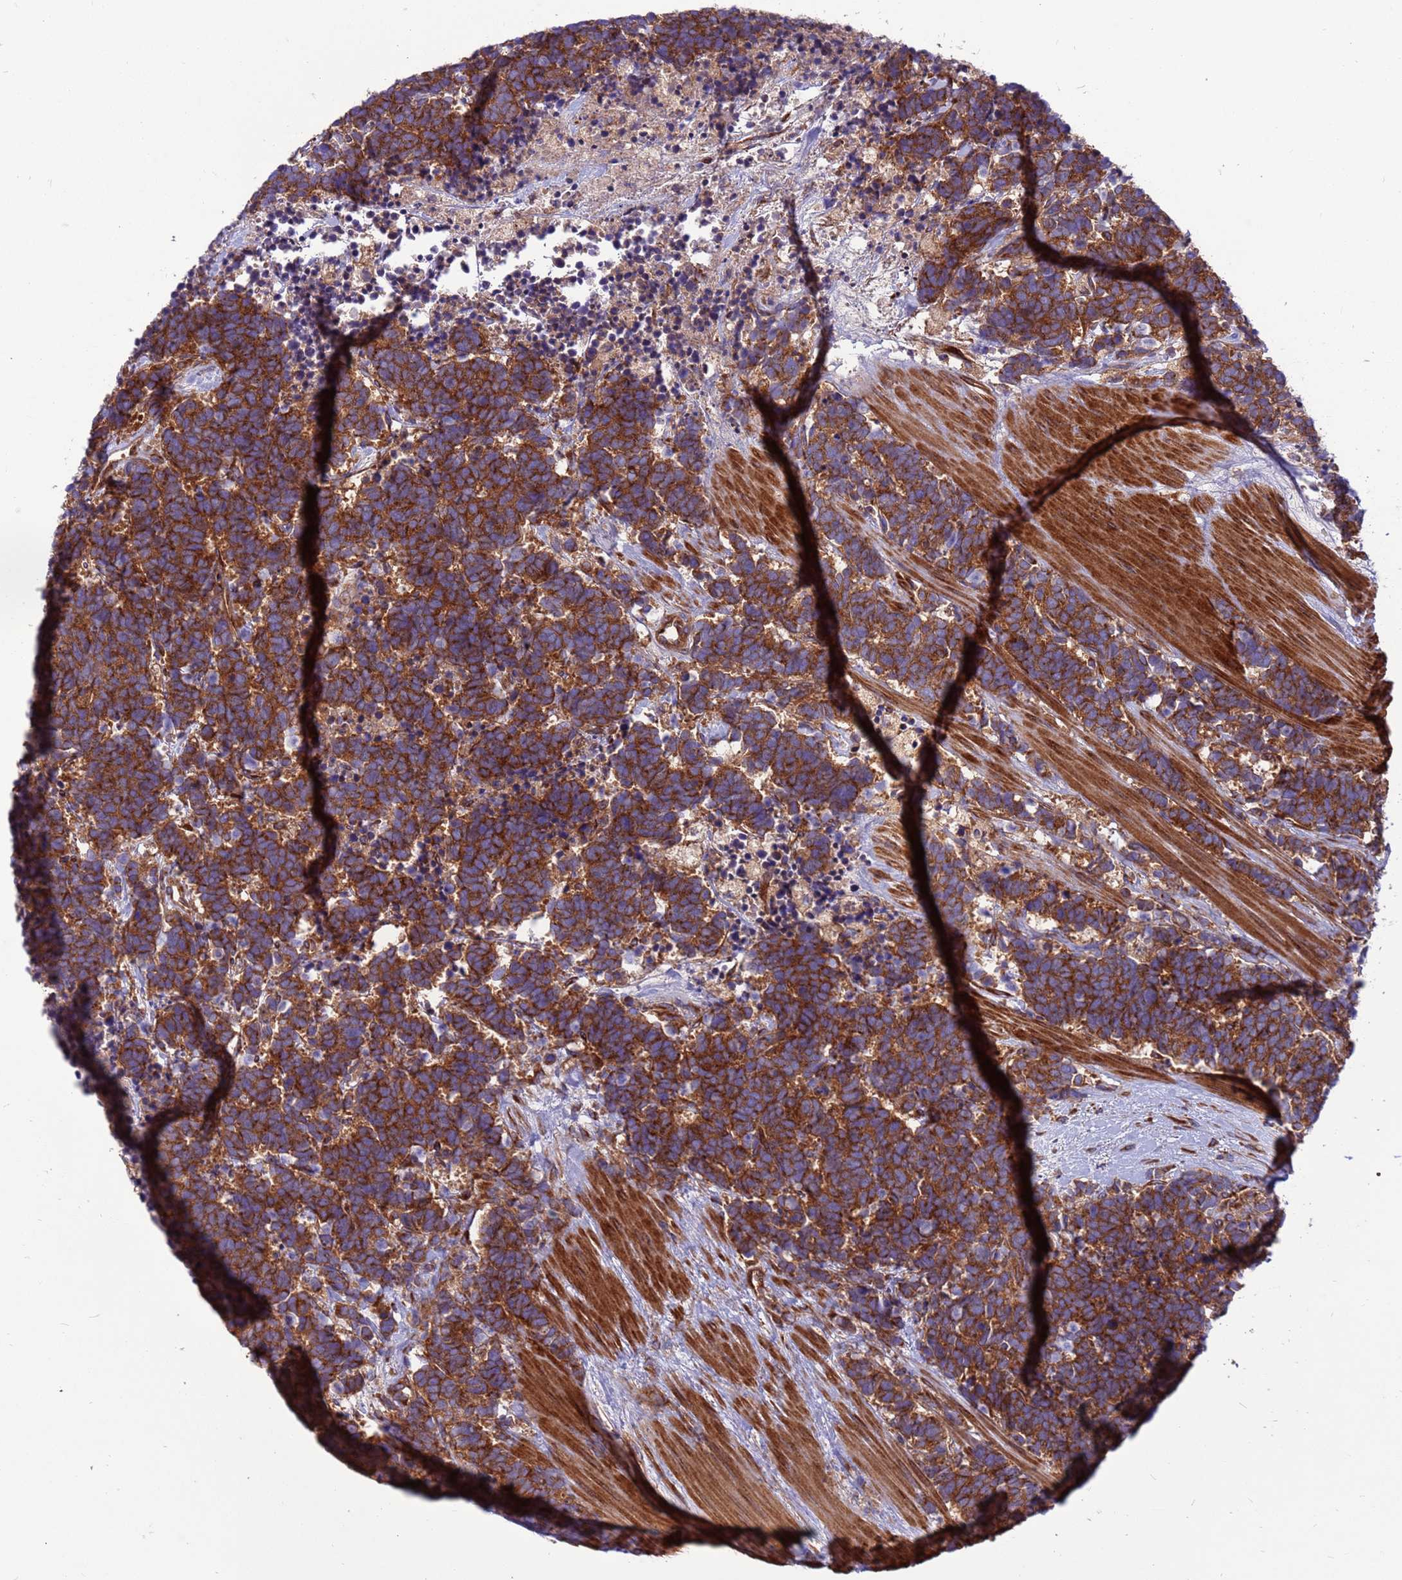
{"staining": {"intensity": "strong", "quantity": ">75%", "location": "cytoplasmic/membranous"}, "tissue": "carcinoid", "cell_type": "Tumor cells", "image_type": "cancer", "snomed": [{"axis": "morphology", "description": "Carcinoma, NOS"}, {"axis": "morphology", "description": "Carcinoid, malignant, NOS"}, {"axis": "topography", "description": "Prostate"}], "caption": "Protein expression by immunohistochemistry (IHC) shows strong cytoplasmic/membranous positivity in about >75% of tumor cells in carcinoma. (DAB IHC, brown staining for protein, blue staining for nuclei).", "gene": "ZC3HAV1", "patient": {"sex": "male", "age": 57}}